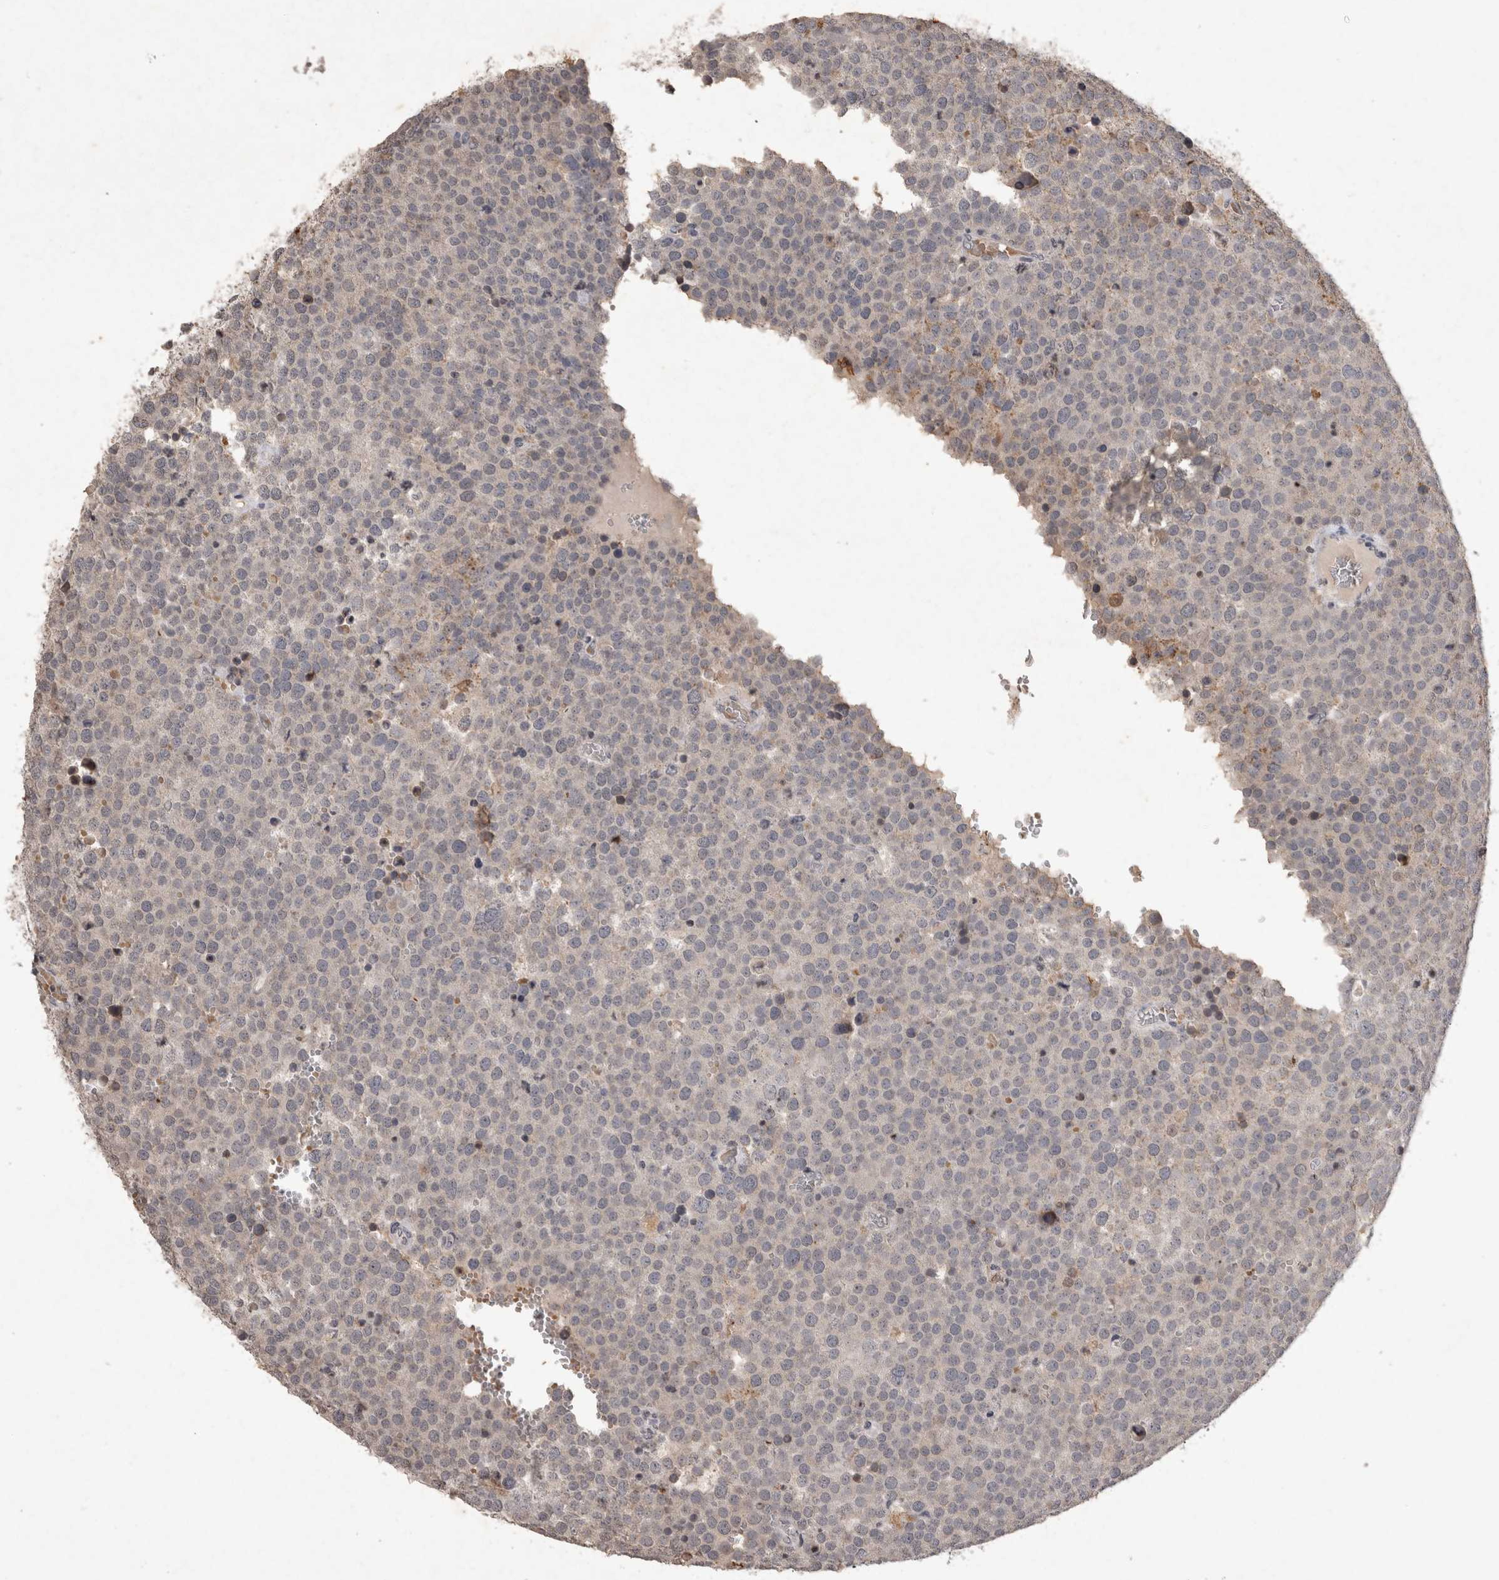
{"staining": {"intensity": "negative", "quantity": "none", "location": "none"}, "tissue": "testis cancer", "cell_type": "Tumor cells", "image_type": "cancer", "snomed": [{"axis": "morphology", "description": "Seminoma, NOS"}, {"axis": "topography", "description": "Testis"}], "caption": "IHC of human testis seminoma shows no expression in tumor cells. The staining is performed using DAB (3,3'-diaminobenzidine) brown chromogen with nuclei counter-stained in using hematoxylin.", "gene": "HRK", "patient": {"sex": "male", "age": 71}}